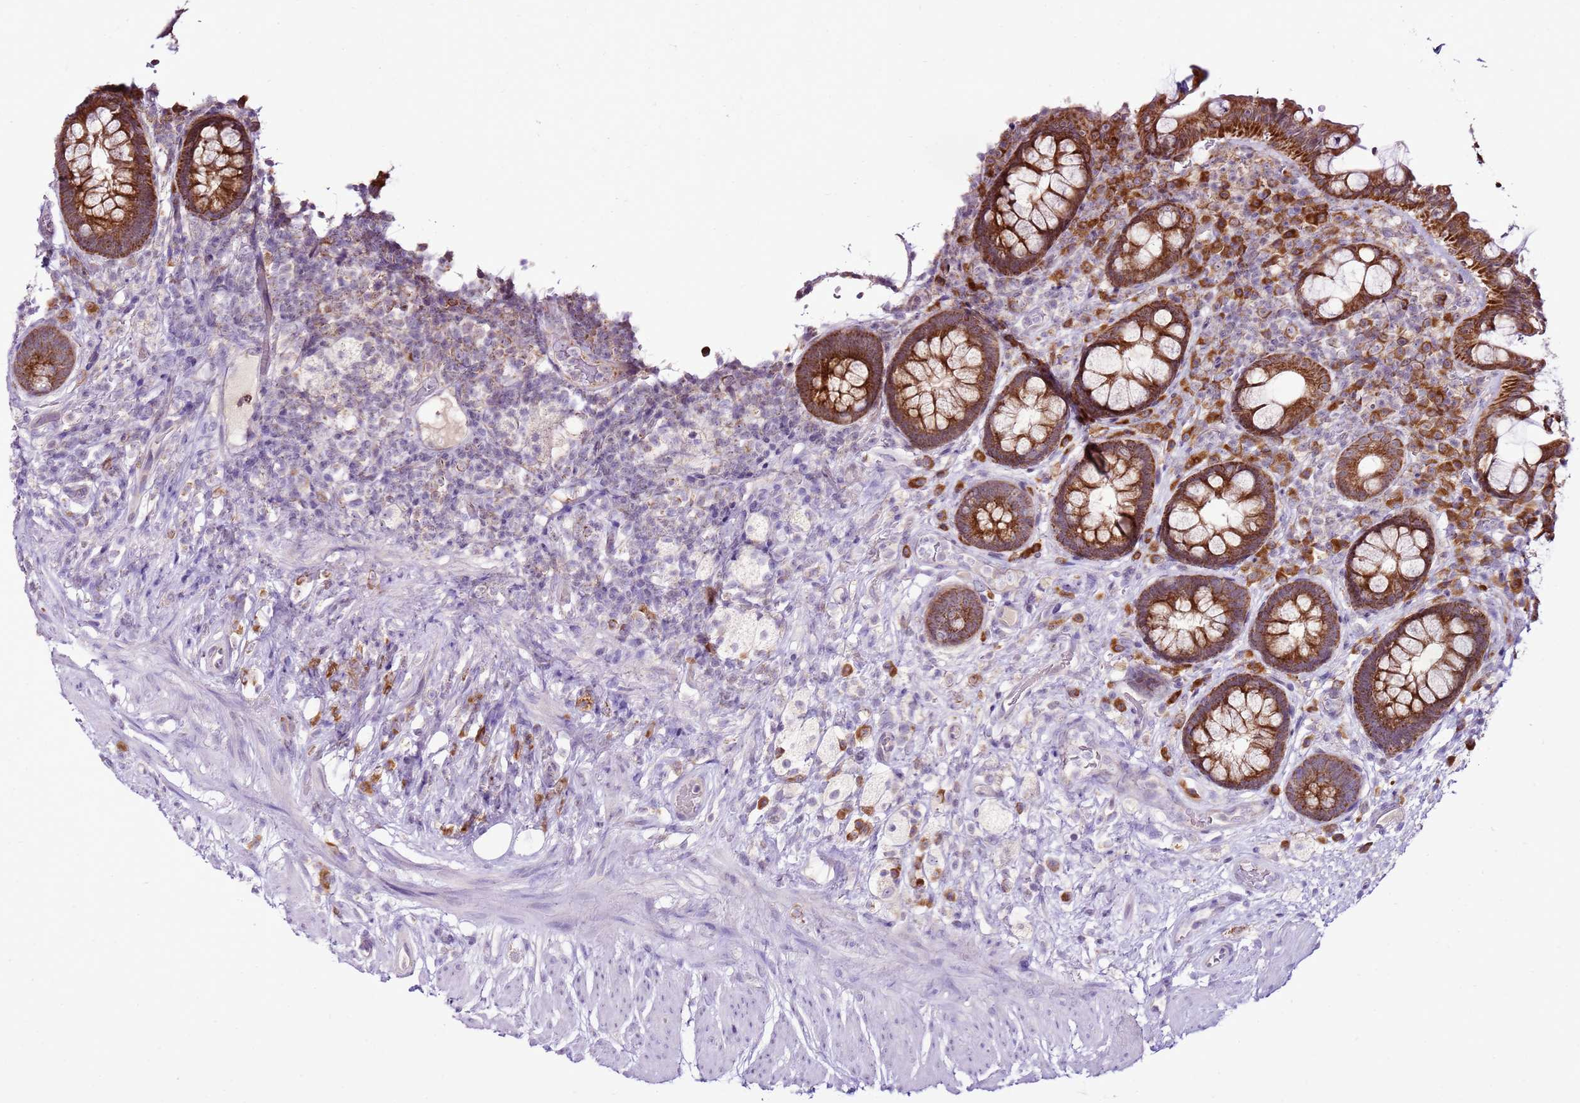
{"staining": {"intensity": "strong", "quantity": "25%-75%", "location": "cytoplasmic/membranous"}, "tissue": "rectum", "cell_type": "Glandular cells", "image_type": "normal", "snomed": [{"axis": "morphology", "description": "Normal tissue, NOS"}, {"axis": "topography", "description": "Rectum"}, {"axis": "topography", "description": "Peripheral nerve tissue"}], "caption": "Rectum stained with immunohistochemistry (IHC) exhibits strong cytoplasmic/membranous expression in approximately 25%-75% of glandular cells. (IHC, brightfield microscopy, high magnification).", "gene": "MRPL36", "patient": {"sex": "female", "age": 69}}